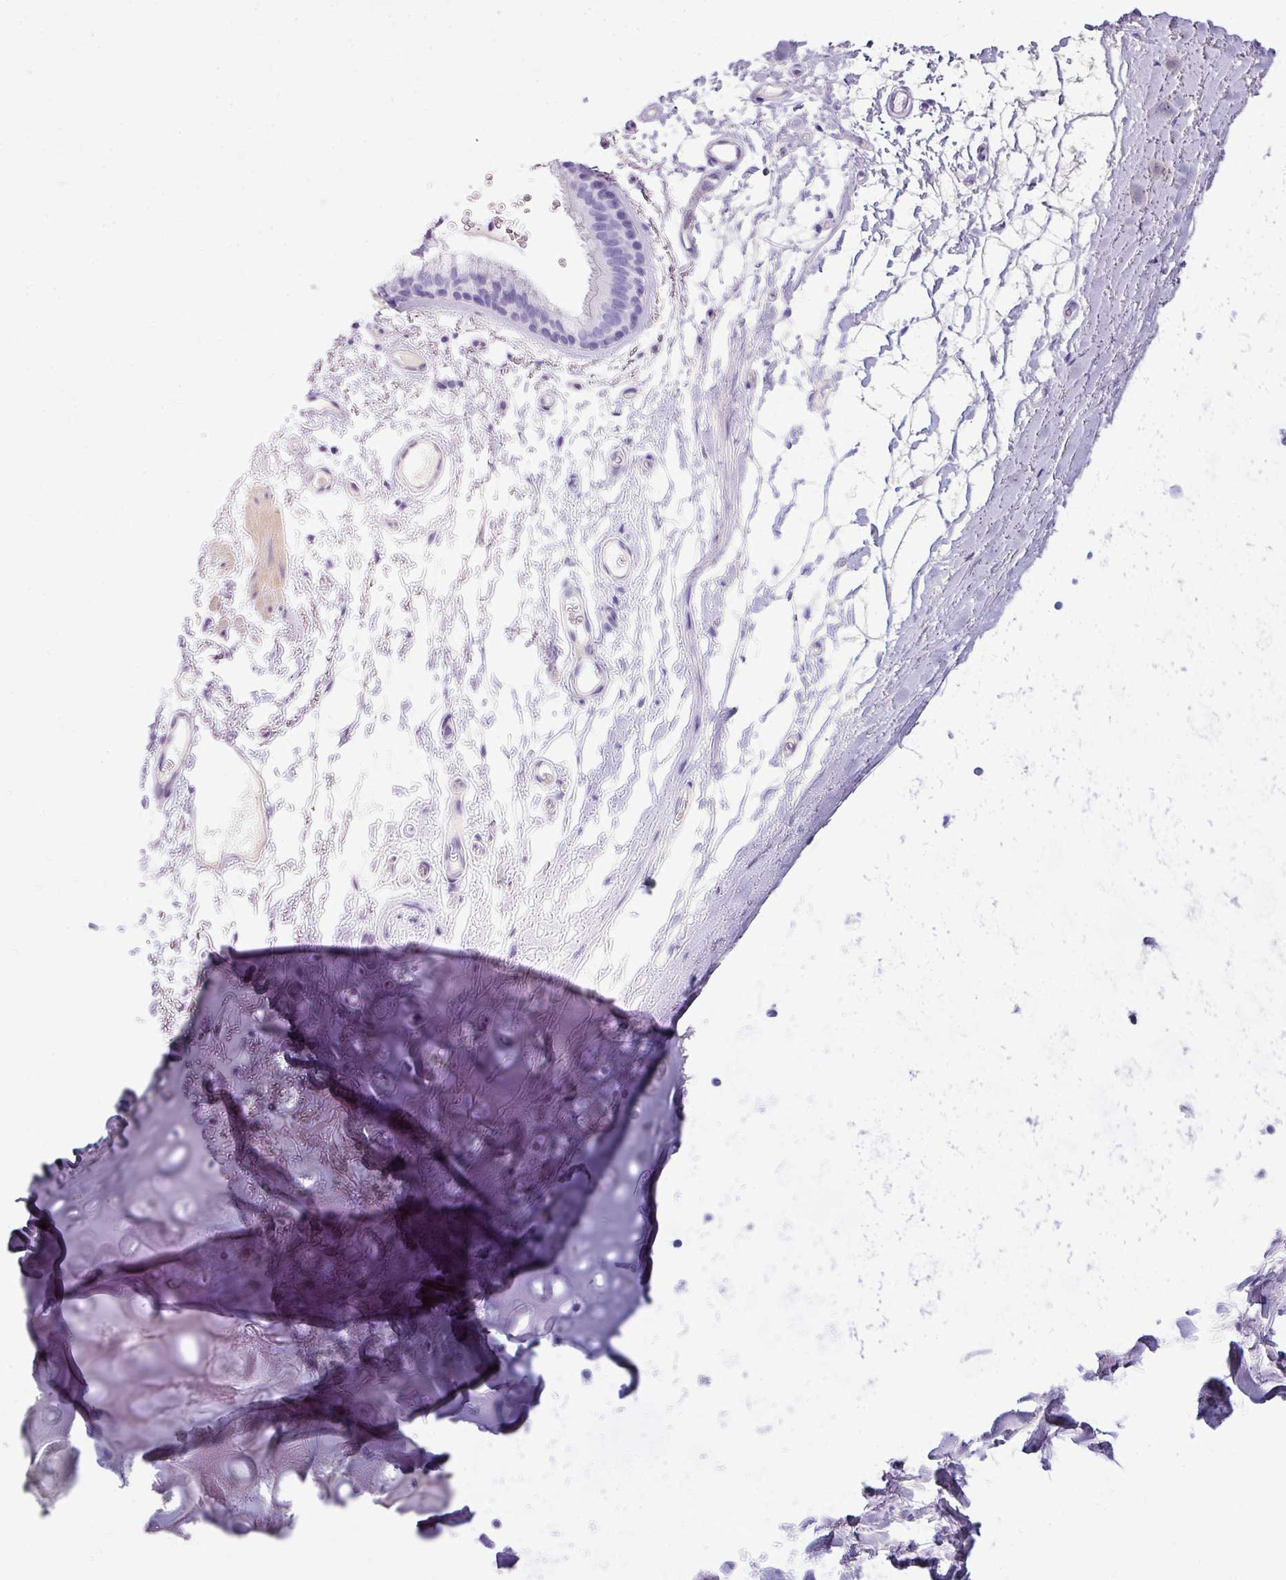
{"staining": {"intensity": "negative", "quantity": "none", "location": "none"}, "tissue": "adipose tissue", "cell_type": "Adipocytes", "image_type": "normal", "snomed": [{"axis": "morphology", "description": "Normal tissue, NOS"}, {"axis": "topography", "description": "Cartilage tissue"}, {"axis": "topography", "description": "Bronchus"}], "caption": "High power microscopy image of an immunohistochemistry (IHC) micrograph of normal adipose tissue, revealing no significant staining in adipocytes.", "gene": "VCX2", "patient": {"sex": "female", "age": 72}}